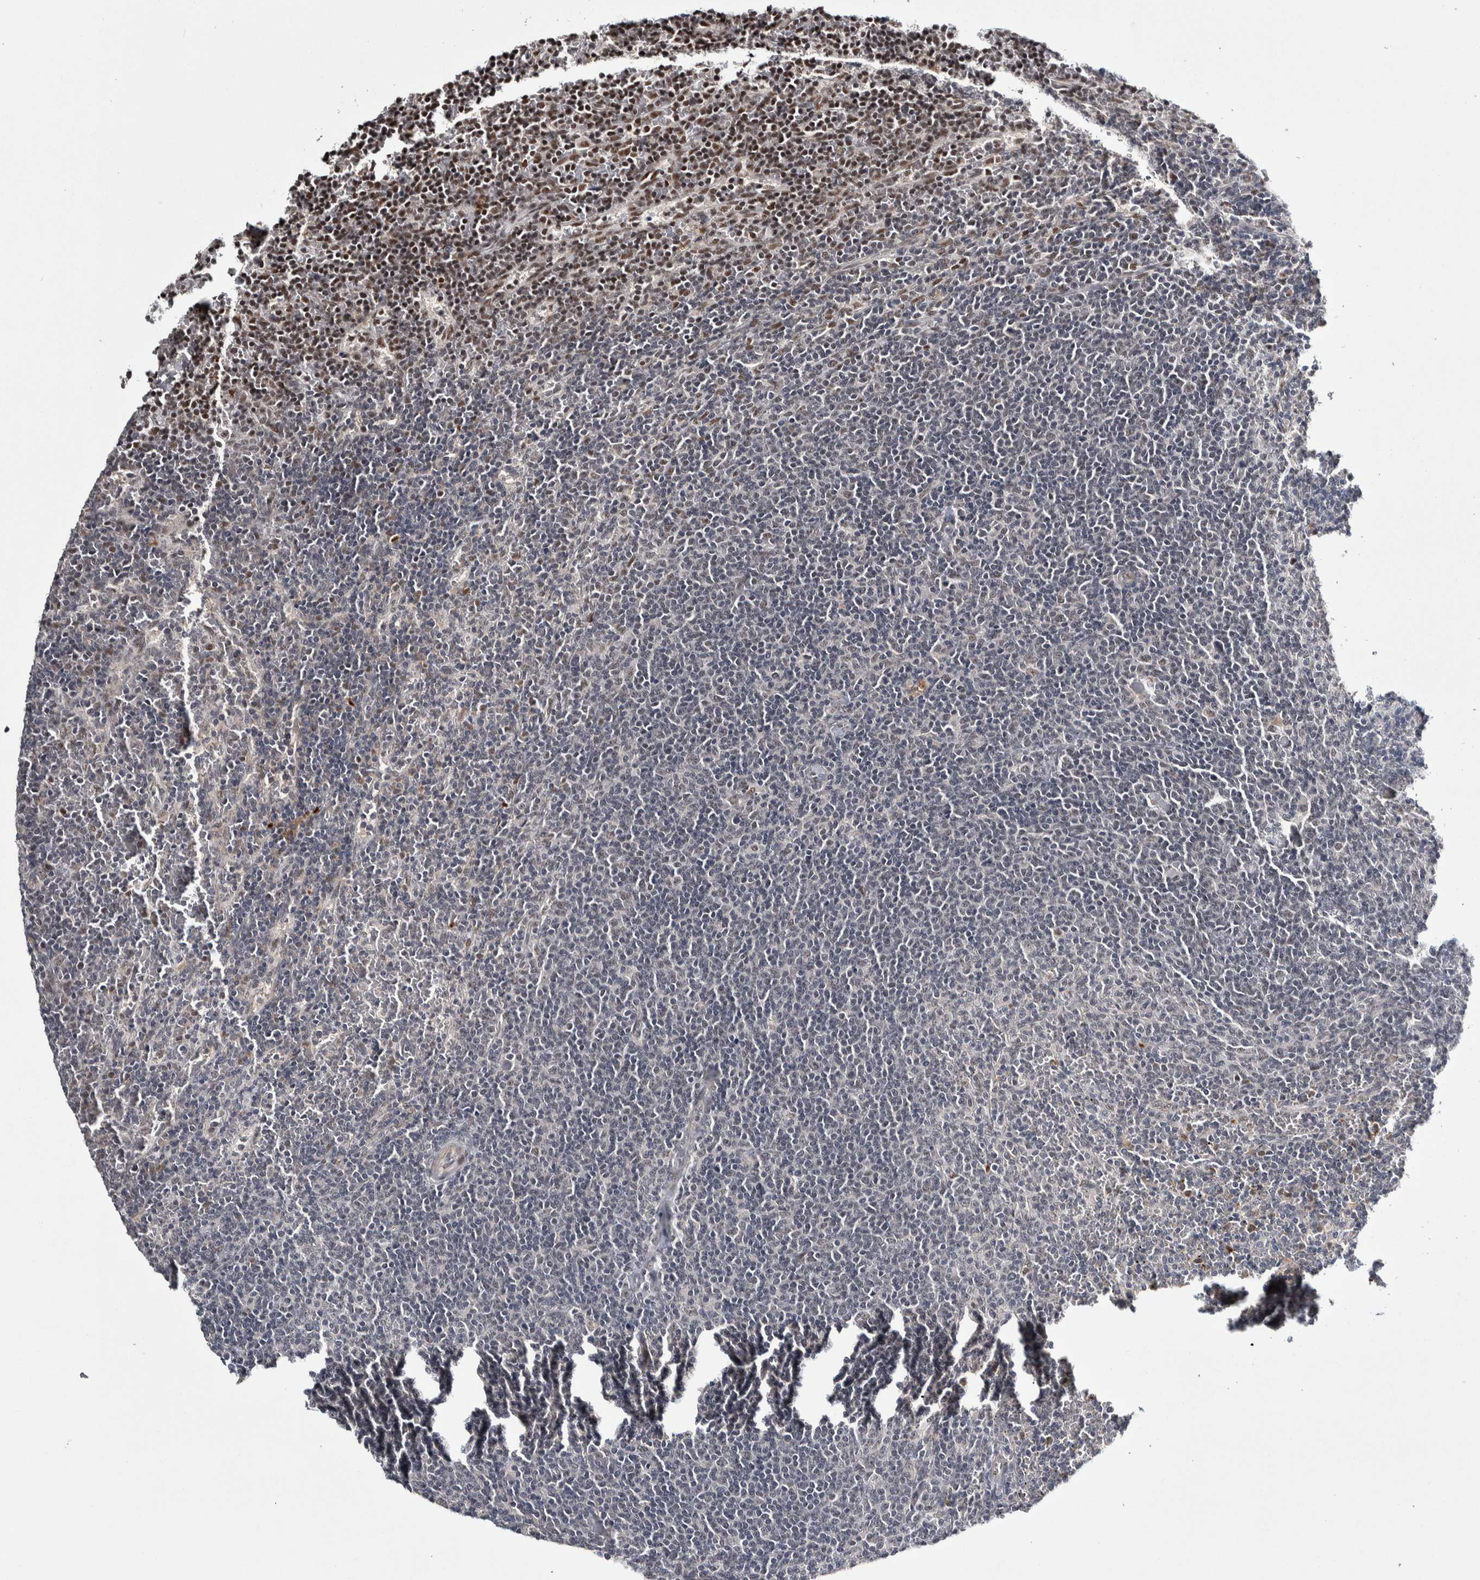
{"staining": {"intensity": "moderate", "quantity": "<25%", "location": "nuclear"}, "tissue": "lymphoma", "cell_type": "Tumor cells", "image_type": "cancer", "snomed": [{"axis": "morphology", "description": "Malignant lymphoma, non-Hodgkin's type, Low grade"}, {"axis": "topography", "description": "Spleen"}], "caption": "Low-grade malignant lymphoma, non-Hodgkin's type tissue exhibits moderate nuclear expression in approximately <25% of tumor cells", "gene": "ASPN", "patient": {"sex": "female", "age": 50}}